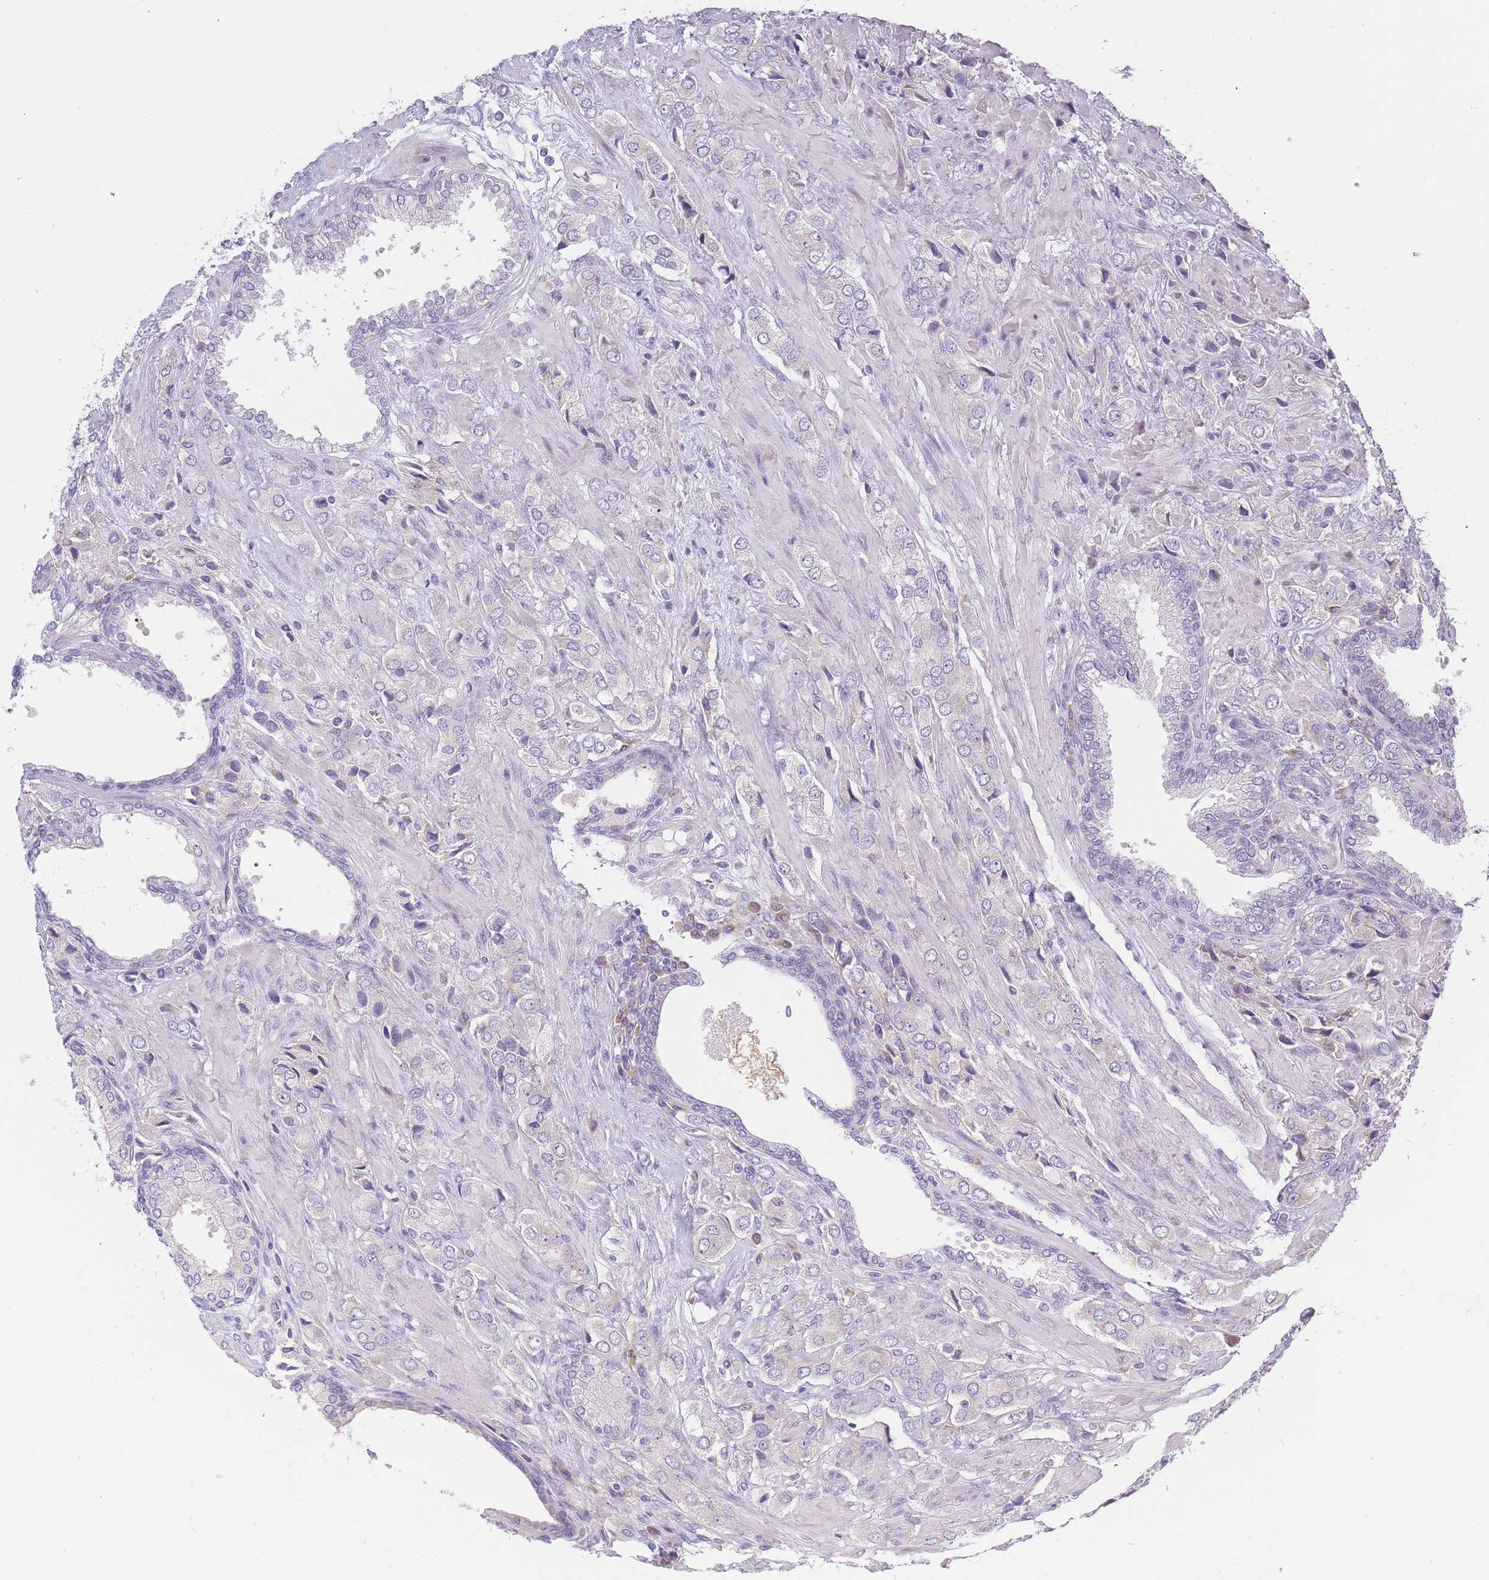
{"staining": {"intensity": "weak", "quantity": "<25%", "location": "cytoplasmic/membranous"}, "tissue": "prostate cancer", "cell_type": "Tumor cells", "image_type": "cancer", "snomed": [{"axis": "morphology", "description": "Adenocarcinoma, High grade"}, {"axis": "topography", "description": "Prostate and seminal vesicle, NOS"}], "caption": "Prostate cancer (high-grade adenocarcinoma) was stained to show a protein in brown. There is no significant expression in tumor cells.", "gene": "NDUFAF6", "patient": {"sex": "male", "age": 64}}